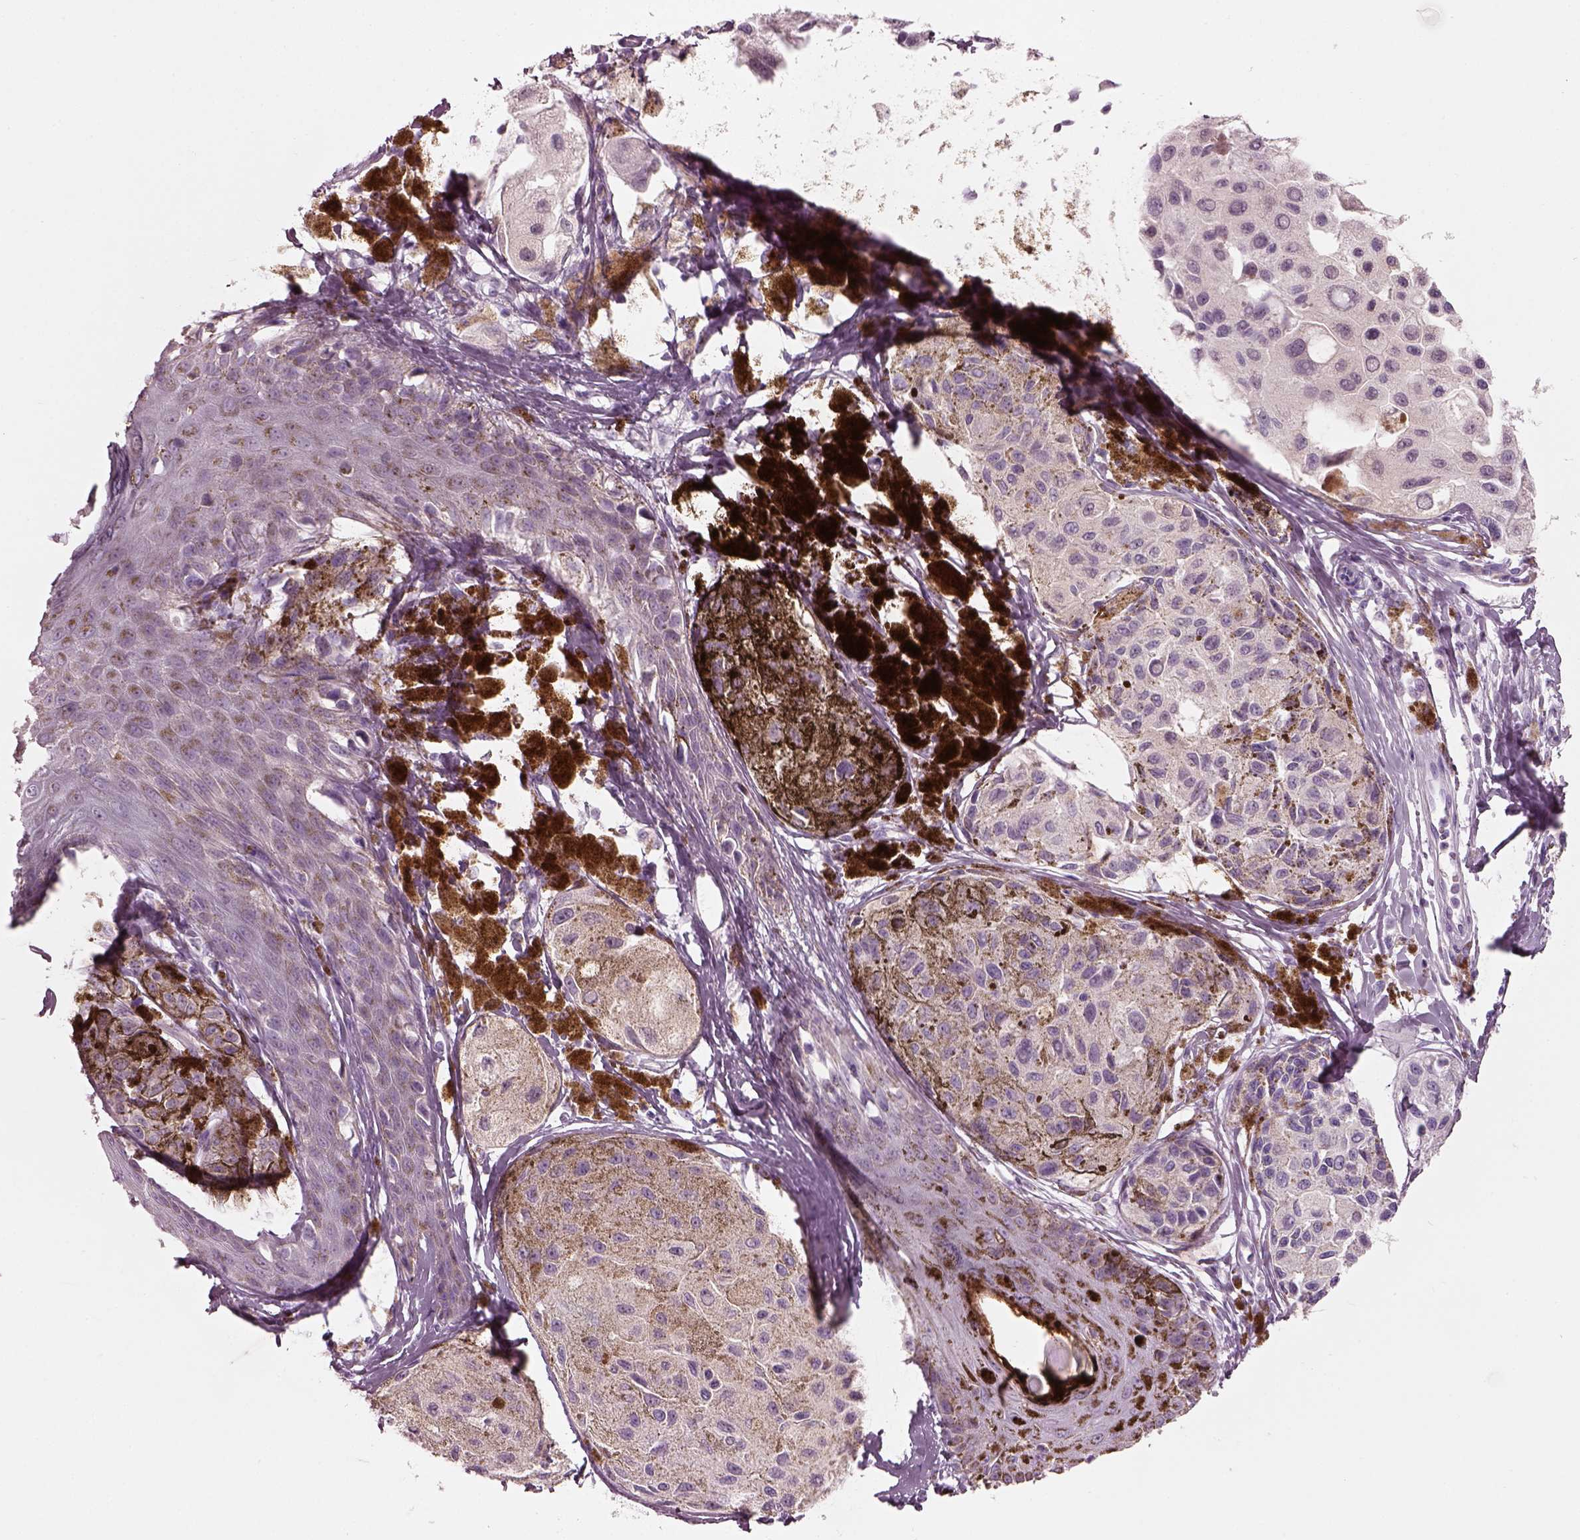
{"staining": {"intensity": "negative", "quantity": "none", "location": "none"}, "tissue": "melanoma", "cell_type": "Tumor cells", "image_type": "cancer", "snomed": [{"axis": "morphology", "description": "Malignant melanoma, NOS"}, {"axis": "topography", "description": "Skin"}], "caption": "Micrograph shows no significant protein expression in tumor cells of malignant melanoma.", "gene": "SLC27A2", "patient": {"sex": "female", "age": 38}}